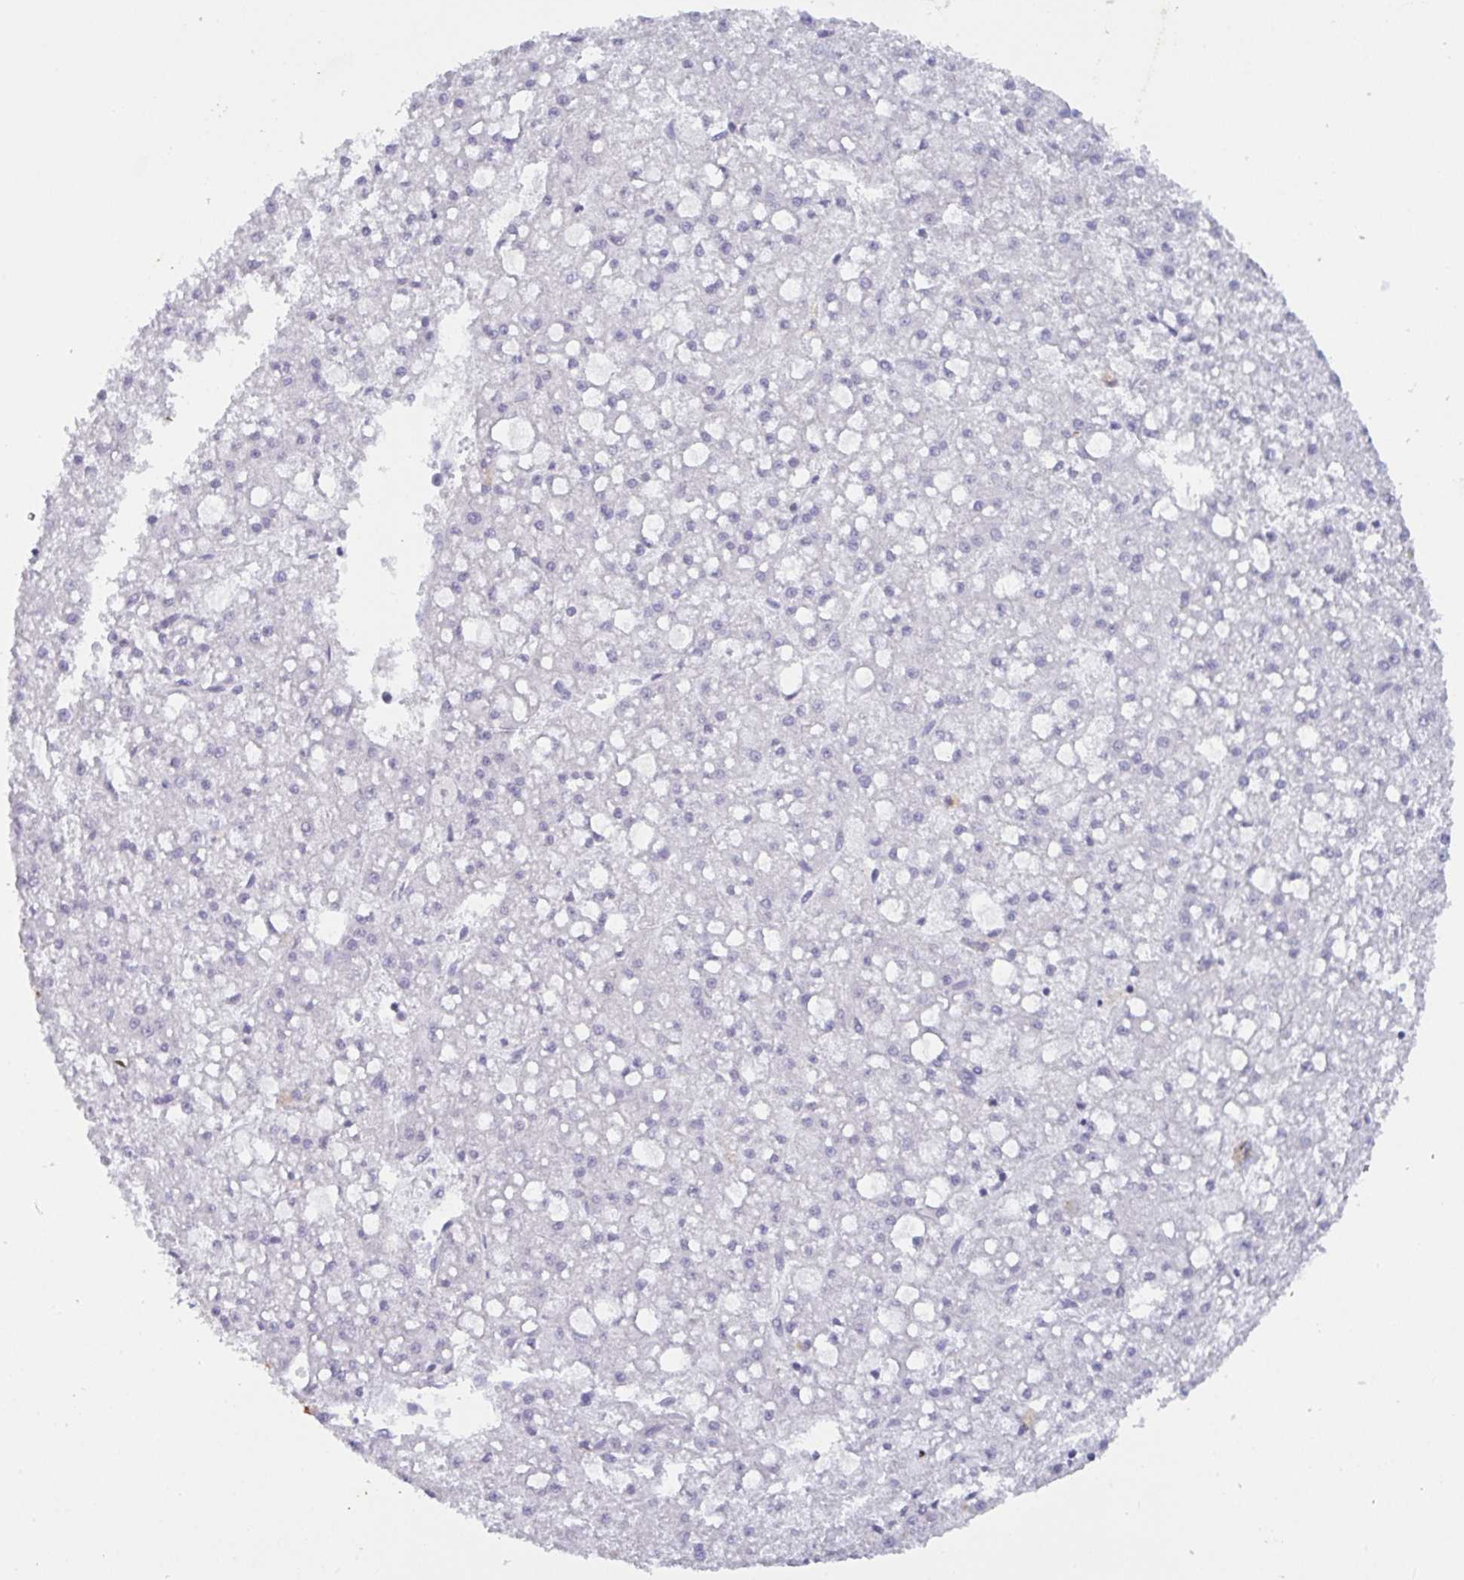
{"staining": {"intensity": "negative", "quantity": "none", "location": "none"}, "tissue": "liver cancer", "cell_type": "Tumor cells", "image_type": "cancer", "snomed": [{"axis": "morphology", "description": "Carcinoma, Hepatocellular, NOS"}, {"axis": "topography", "description": "Liver"}], "caption": "A micrograph of human liver cancer is negative for staining in tumor cells.", "gene": "OR5P3", "patient": {"sex": "male", "age": 67}}